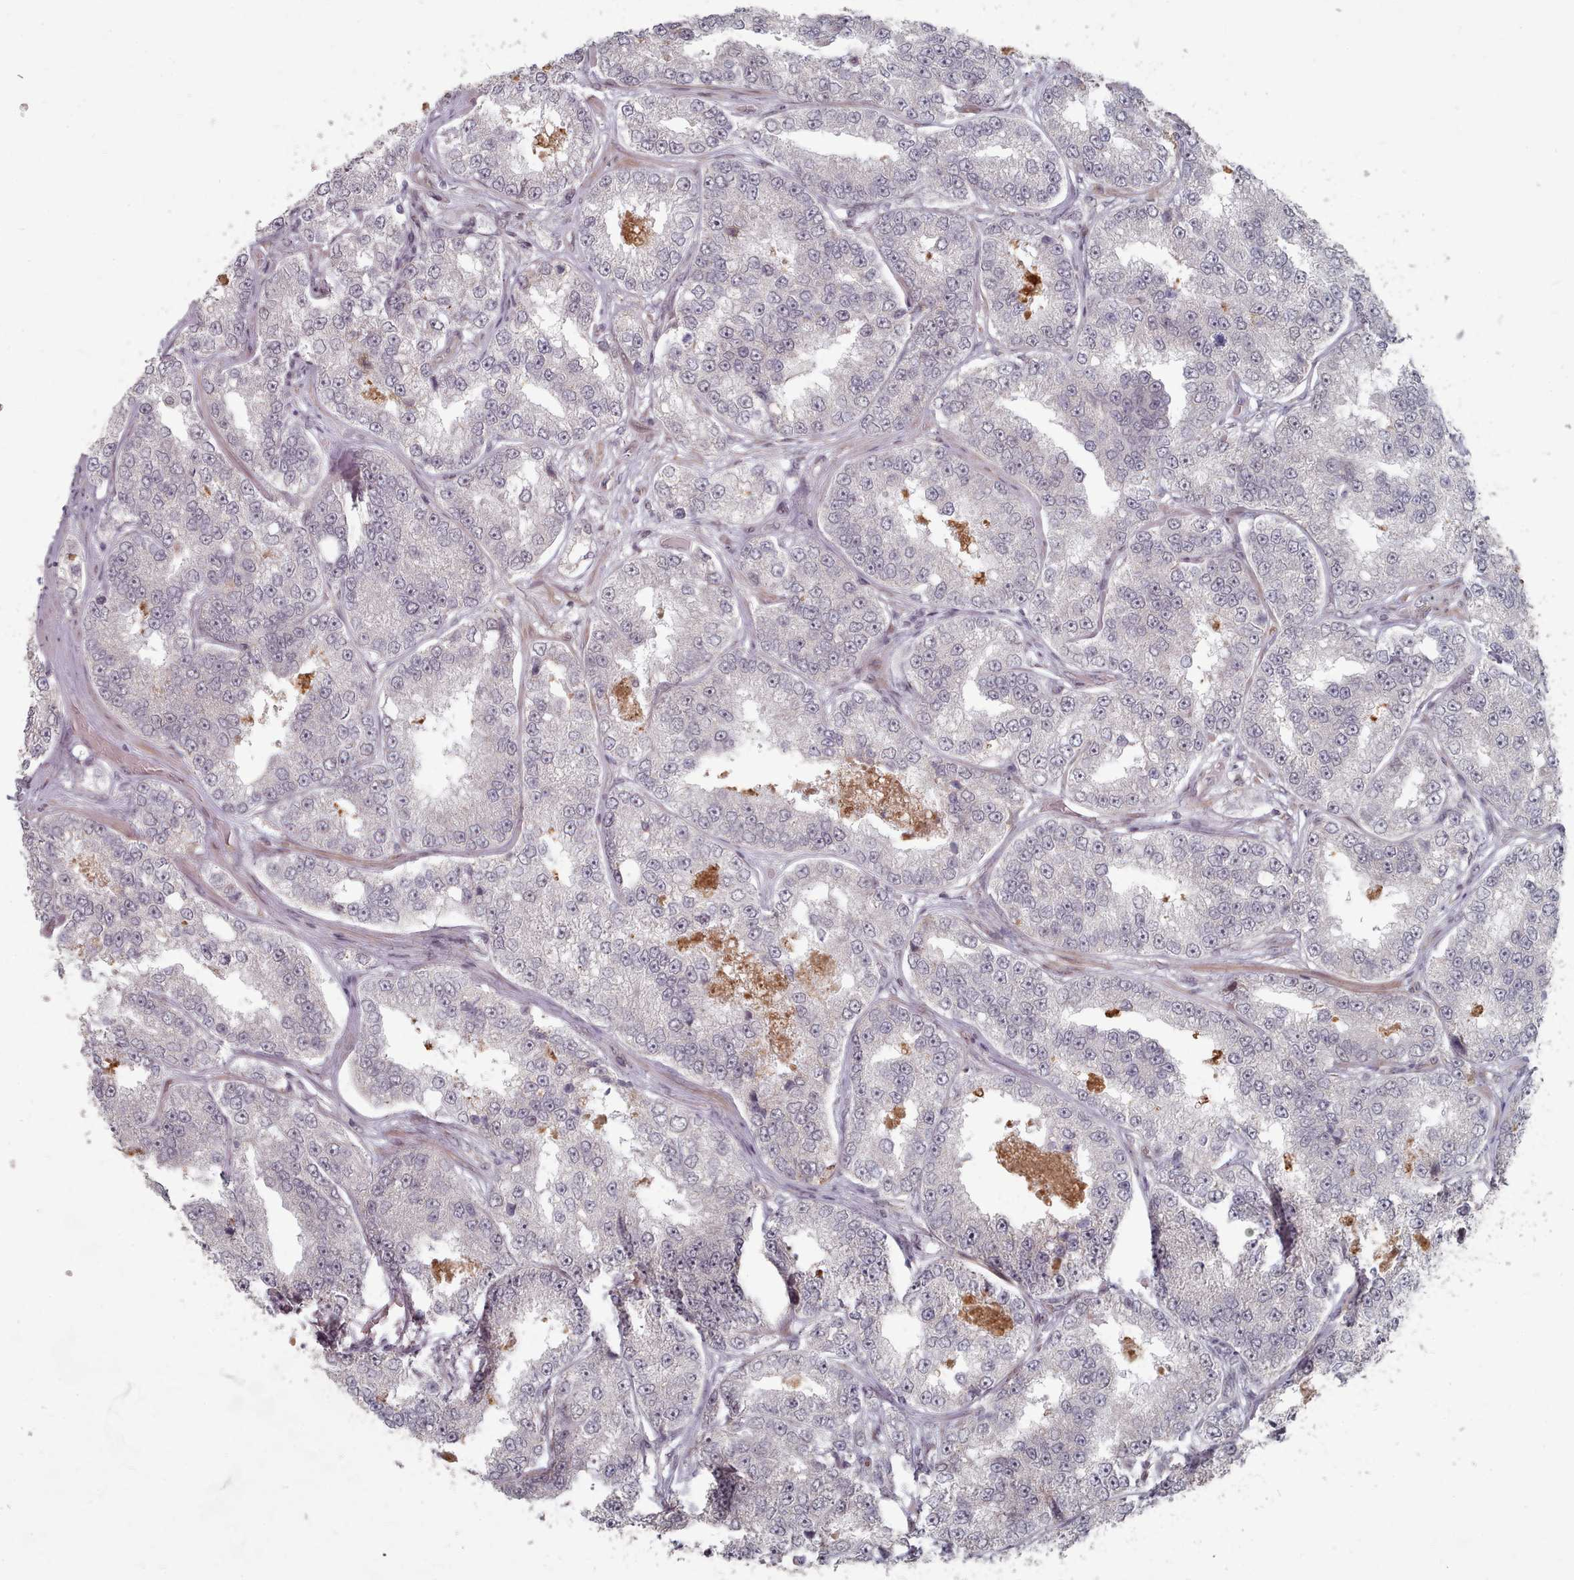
{"staining": {"intensity": "negative", "quantity": "none", "location": "none"}, "tissue": "prostate cancer", "cell_type": "Tumor cells", "image_type": "cancer", "snomed": [{"axis": "morphology", "description": "Normal tissue, NOS"}, {"axis": "morphology", "description": "Adenocarcinoma, High grade"}, {"axis": "topography", "description": "Prostate"}], "caption": "An immunohistochemistry histopathology image of prostate high-grade adenocarcinoma is shown. There is no staining in tumor cells of prostate high-grade adenocarcinoma. (Brightfield microscopy of DAB (3,3'-diaminobenzidine) immunohistochemistry (IHC) at high magnification).", "gene": "CPSF4", "patient": {"sex": "male", "age": 83}}